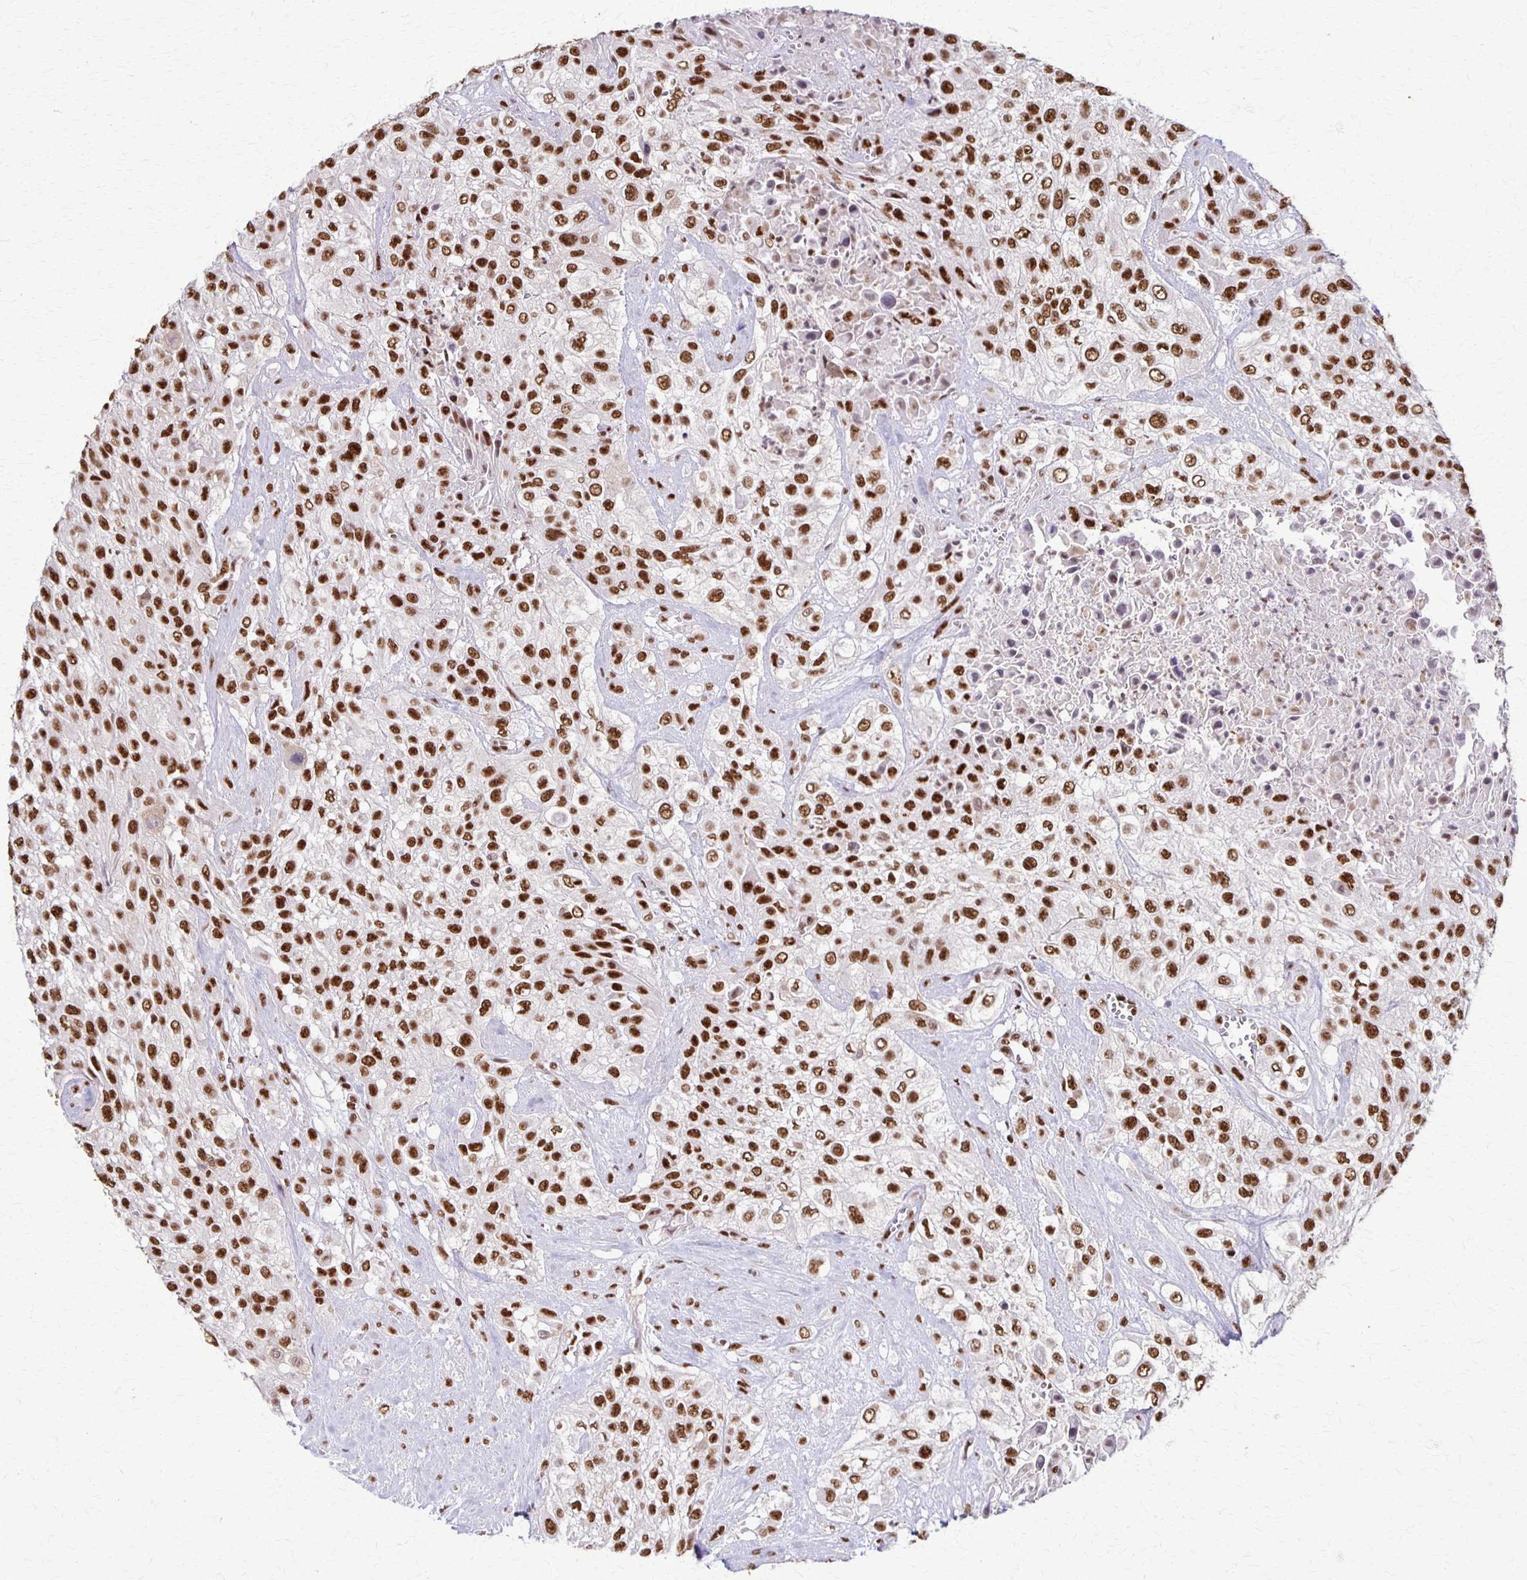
{"staining": {"intensity": "strong", "quantity": ">75%", "location": "nuclear"}, "tissue": "urothelial cancer", "cell_type": "Tumor cells", "image_type": "cancer", "snomed": [{"axis": "morphology", "description": "Urothelial carcinoma, High grade"}, {"axis": "topography", "description": "Urinary bladder"}], "caption": "Urothelial cancer stained for a protein (brown) reveals strong nuclear positive positivity in approximately >75% of tumor cells.", "gene": "XRCC6", "patient": {"sex": "male", "age": 57}}